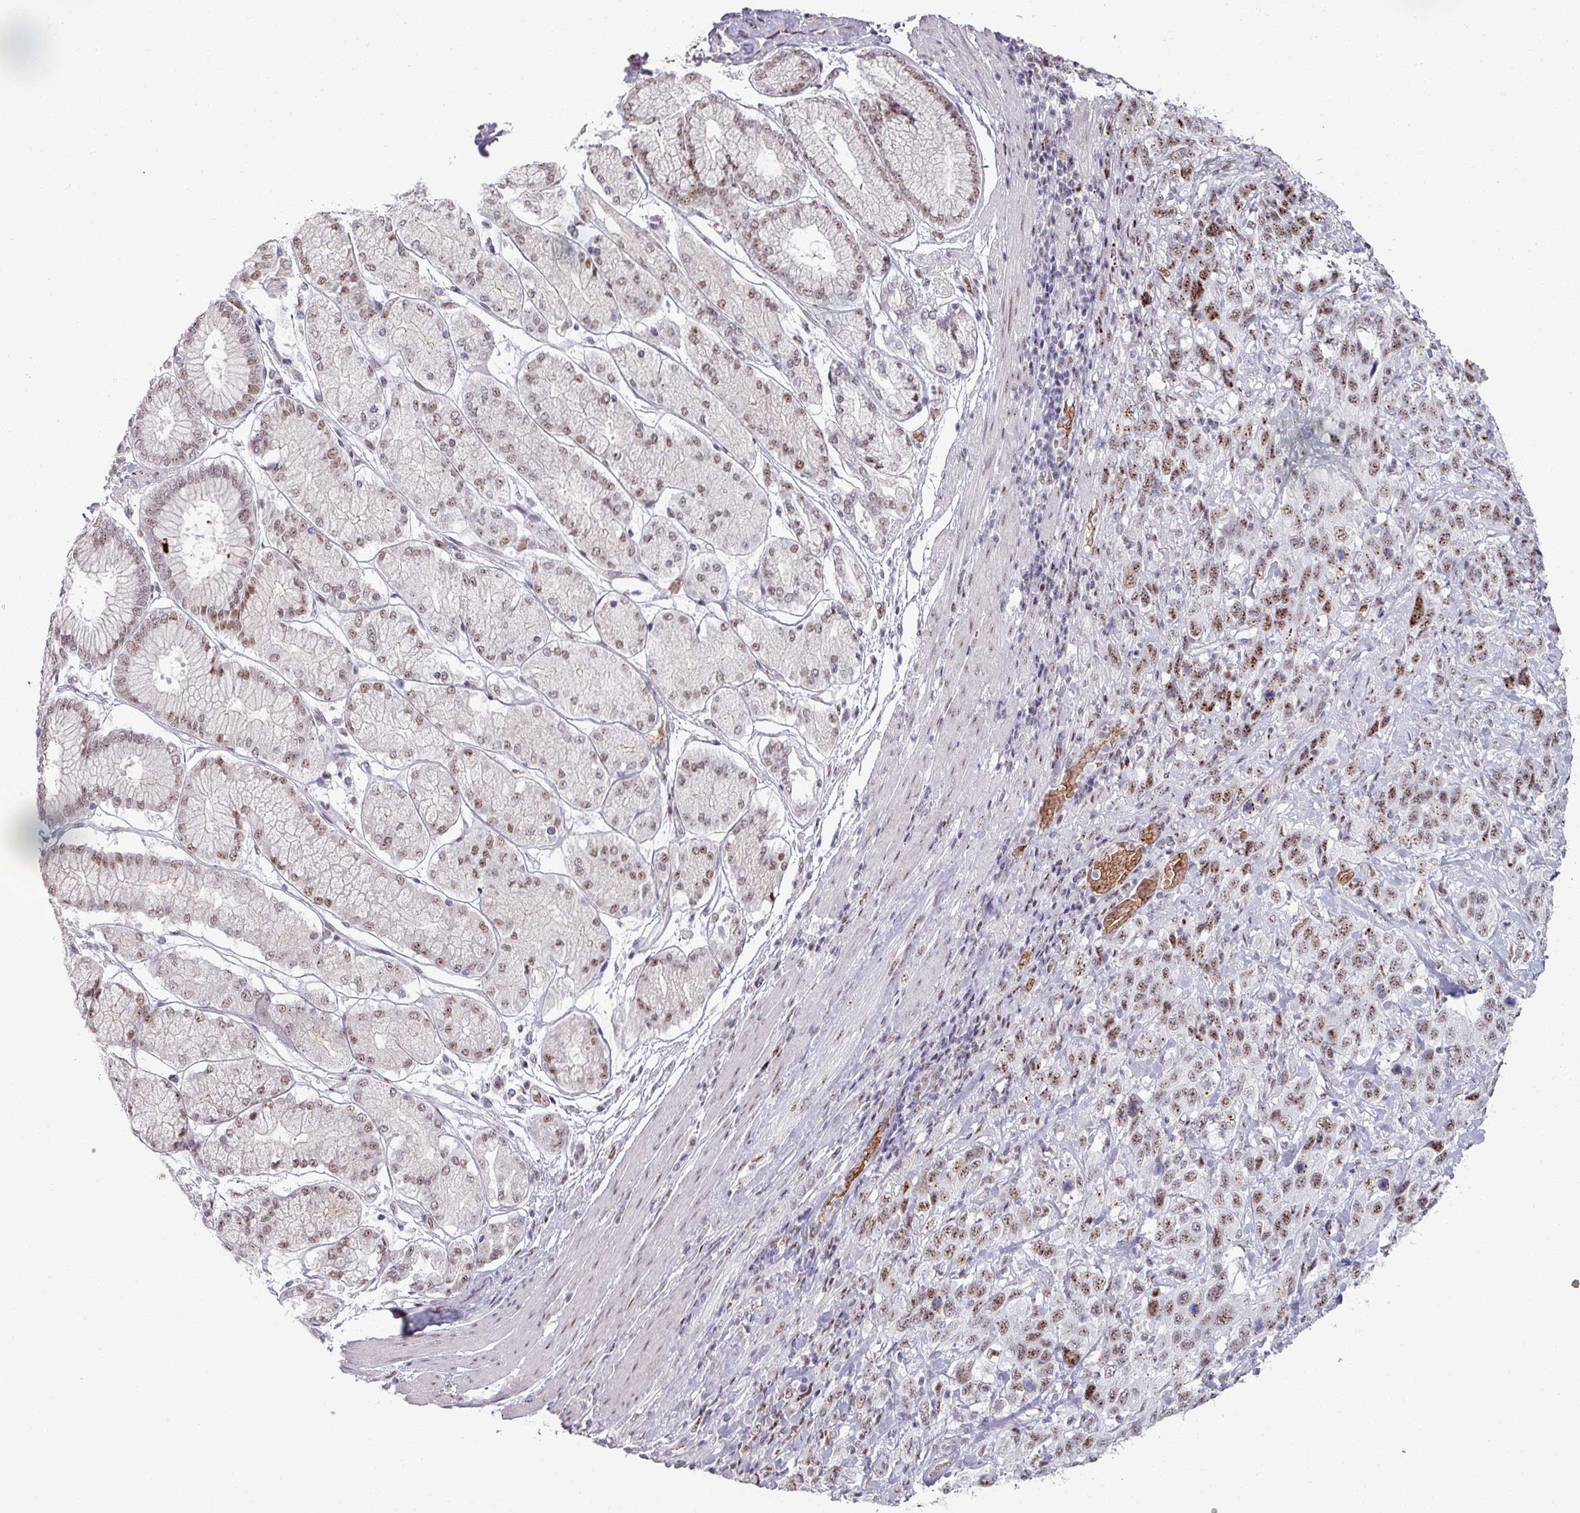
{"staining": {"intensity": "moderate", "quantity": ">75%", "location": "nuclear"}, "tissue": "stomach cancer", "cell_type": "Tumor cells", "image_type": "cancer", "snomed": [{"axis": "morphology", "description": "Normal tissue, NOS"}, {"axis": "morphology", "description": "Adenocarcinoma, NOS"}, {"axis": "topography", "description": "Lymph node"}, {"axis": "topography", "description": "Stomach"}], "caption": "Human adenocarcinoma (stomach) stained with a brown dye demonstrates moderate nuclear positive positivity in approximately >75% of tumor cells.", "gene": "NCOR1", "patient": {"sex": "male", "age": 48}}